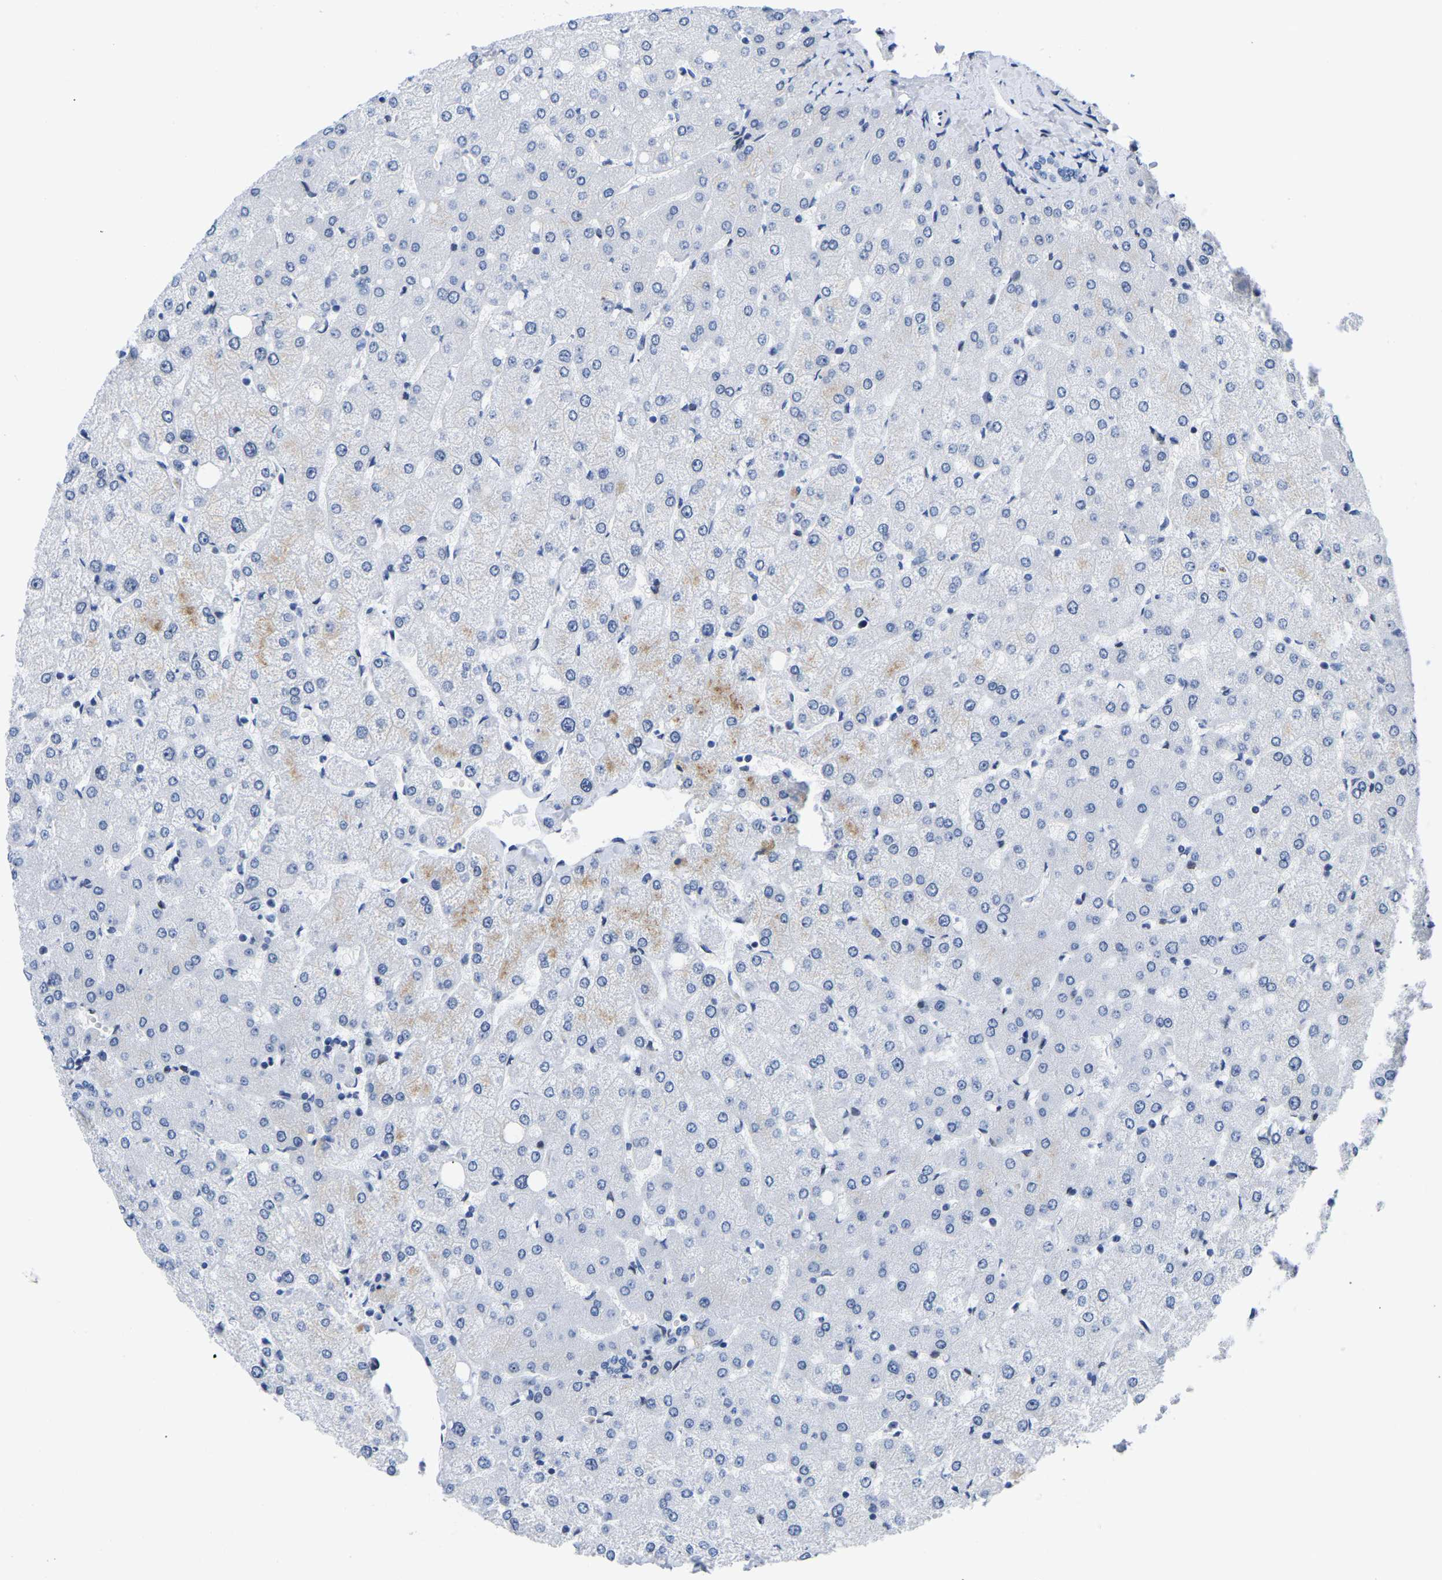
{"staining": {"intensity": "negative", "quantity": "none", "location": "none"}, "tissue": "liver", "cell_type": "Cholangiocytes", "image_type": "normal", "snomed": [{"axis": "morphology", "description": "Normal tissue, NOS"}, {"axis": "topography", "description": "Liver"}], "caption": "Immunohistochemistry (IHC) of normal human liver displays no positivity in cholangiocytes. (Stains: DAB IHC with hematoxylin counter stain, Microscopy: brightfield microscopy at high magnification).", "gene": "UPK3A", "patient": {"sex": "female", "age": 54}}